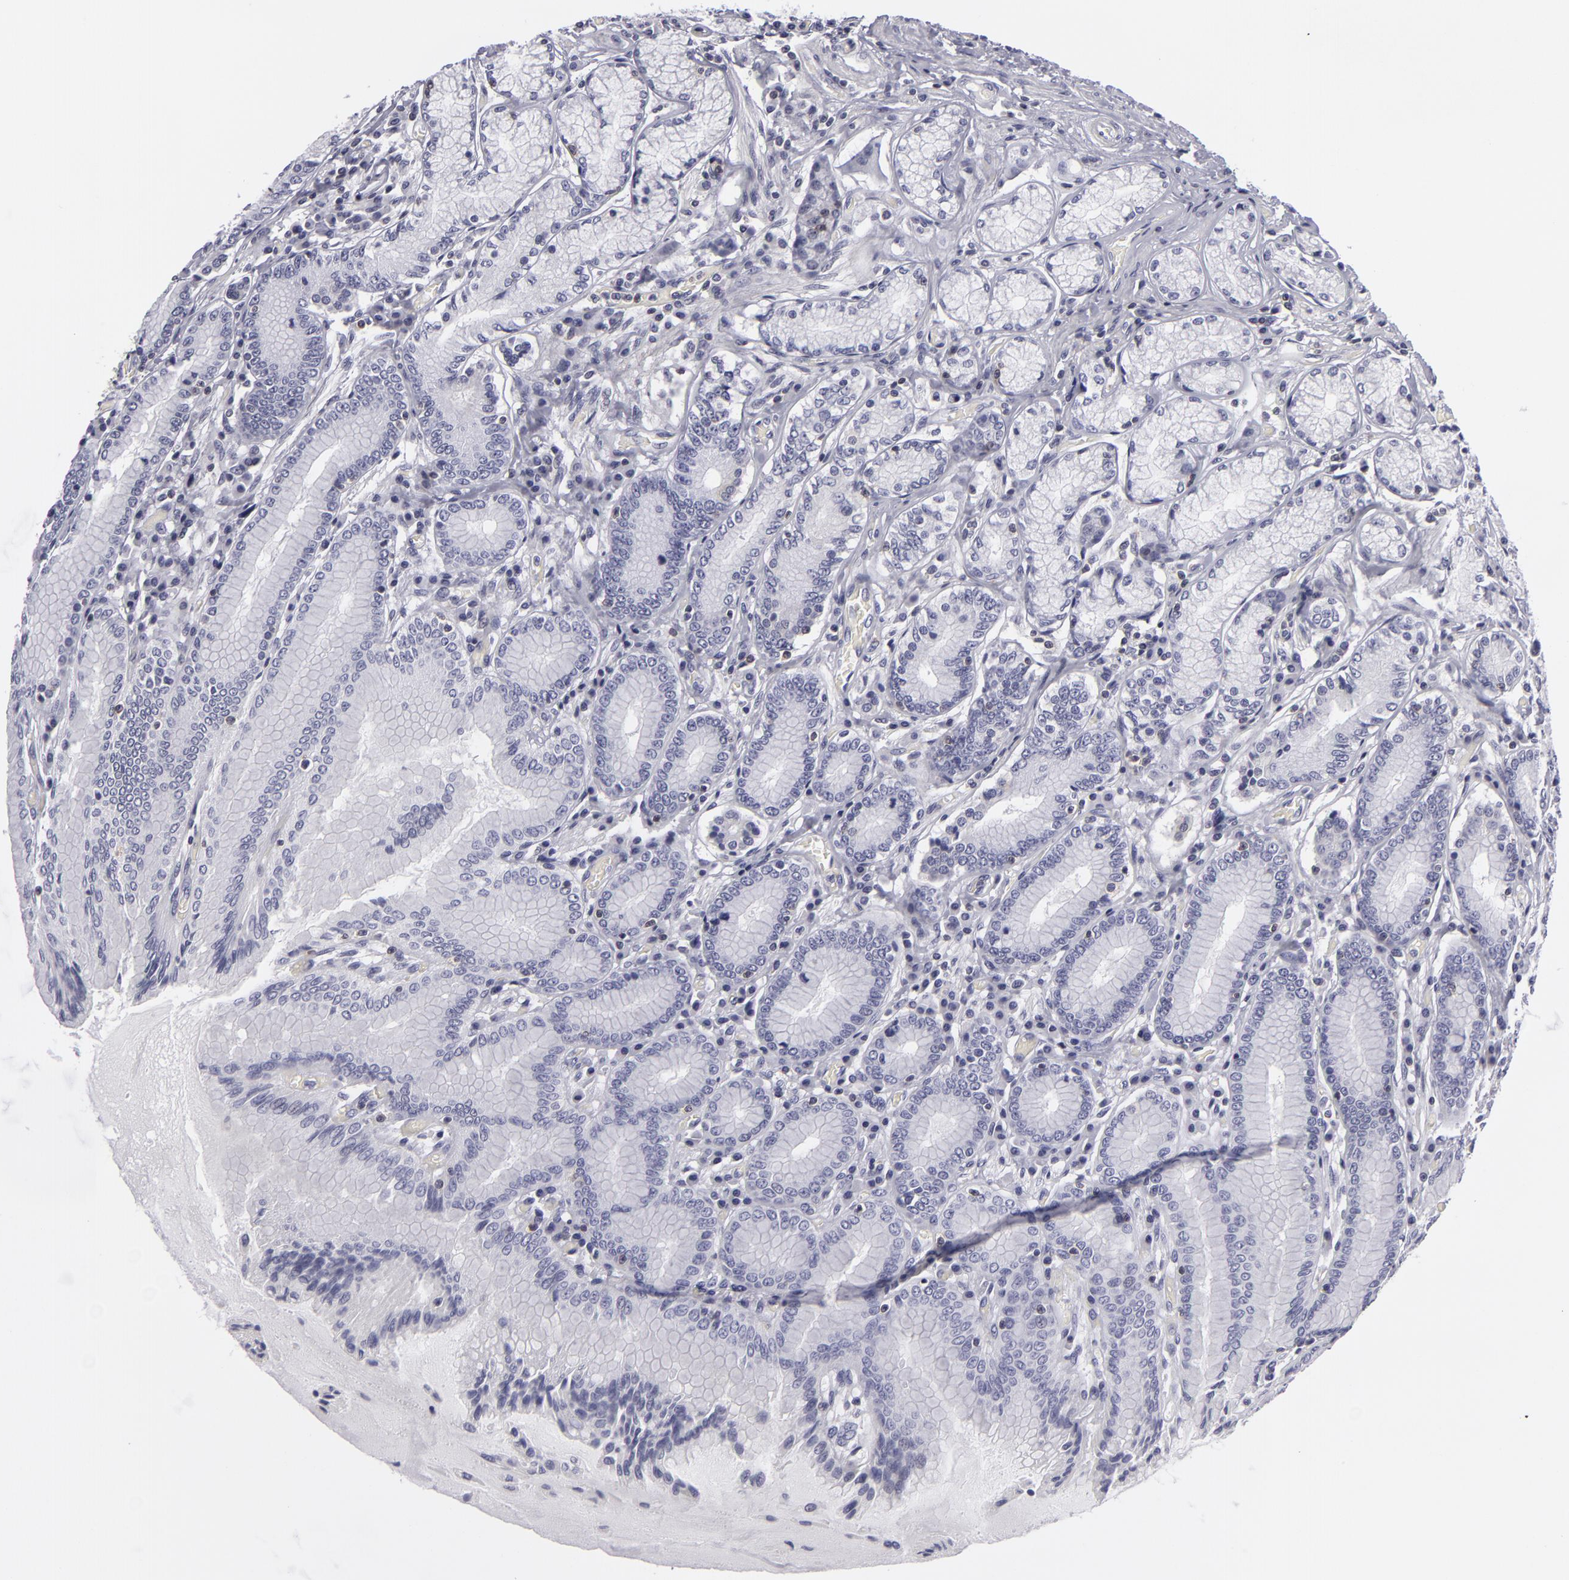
{"staining": {"intensity": "moderate", "quantity": ">75%", "location": "cytoplasmic/membranous"}, "tissue": "stomach", "cell_type": "Glandular cells", "image_type": "normal", "snomed": [{"axis": "morphology", "description": "Normal tissue, NOS"}, {"axis": "morphology", "description": "Adenocarcinoma, NOS"}, {"axis": "topography", "description": "Stomach, lower"}], "caption": "Unremarkable stomach exhibits moderate cytoplasmic/membranous staining in about >75% of glandular cells.", "gene": "KCNAB2", "patient": {"sex": "female", "age": 76}}